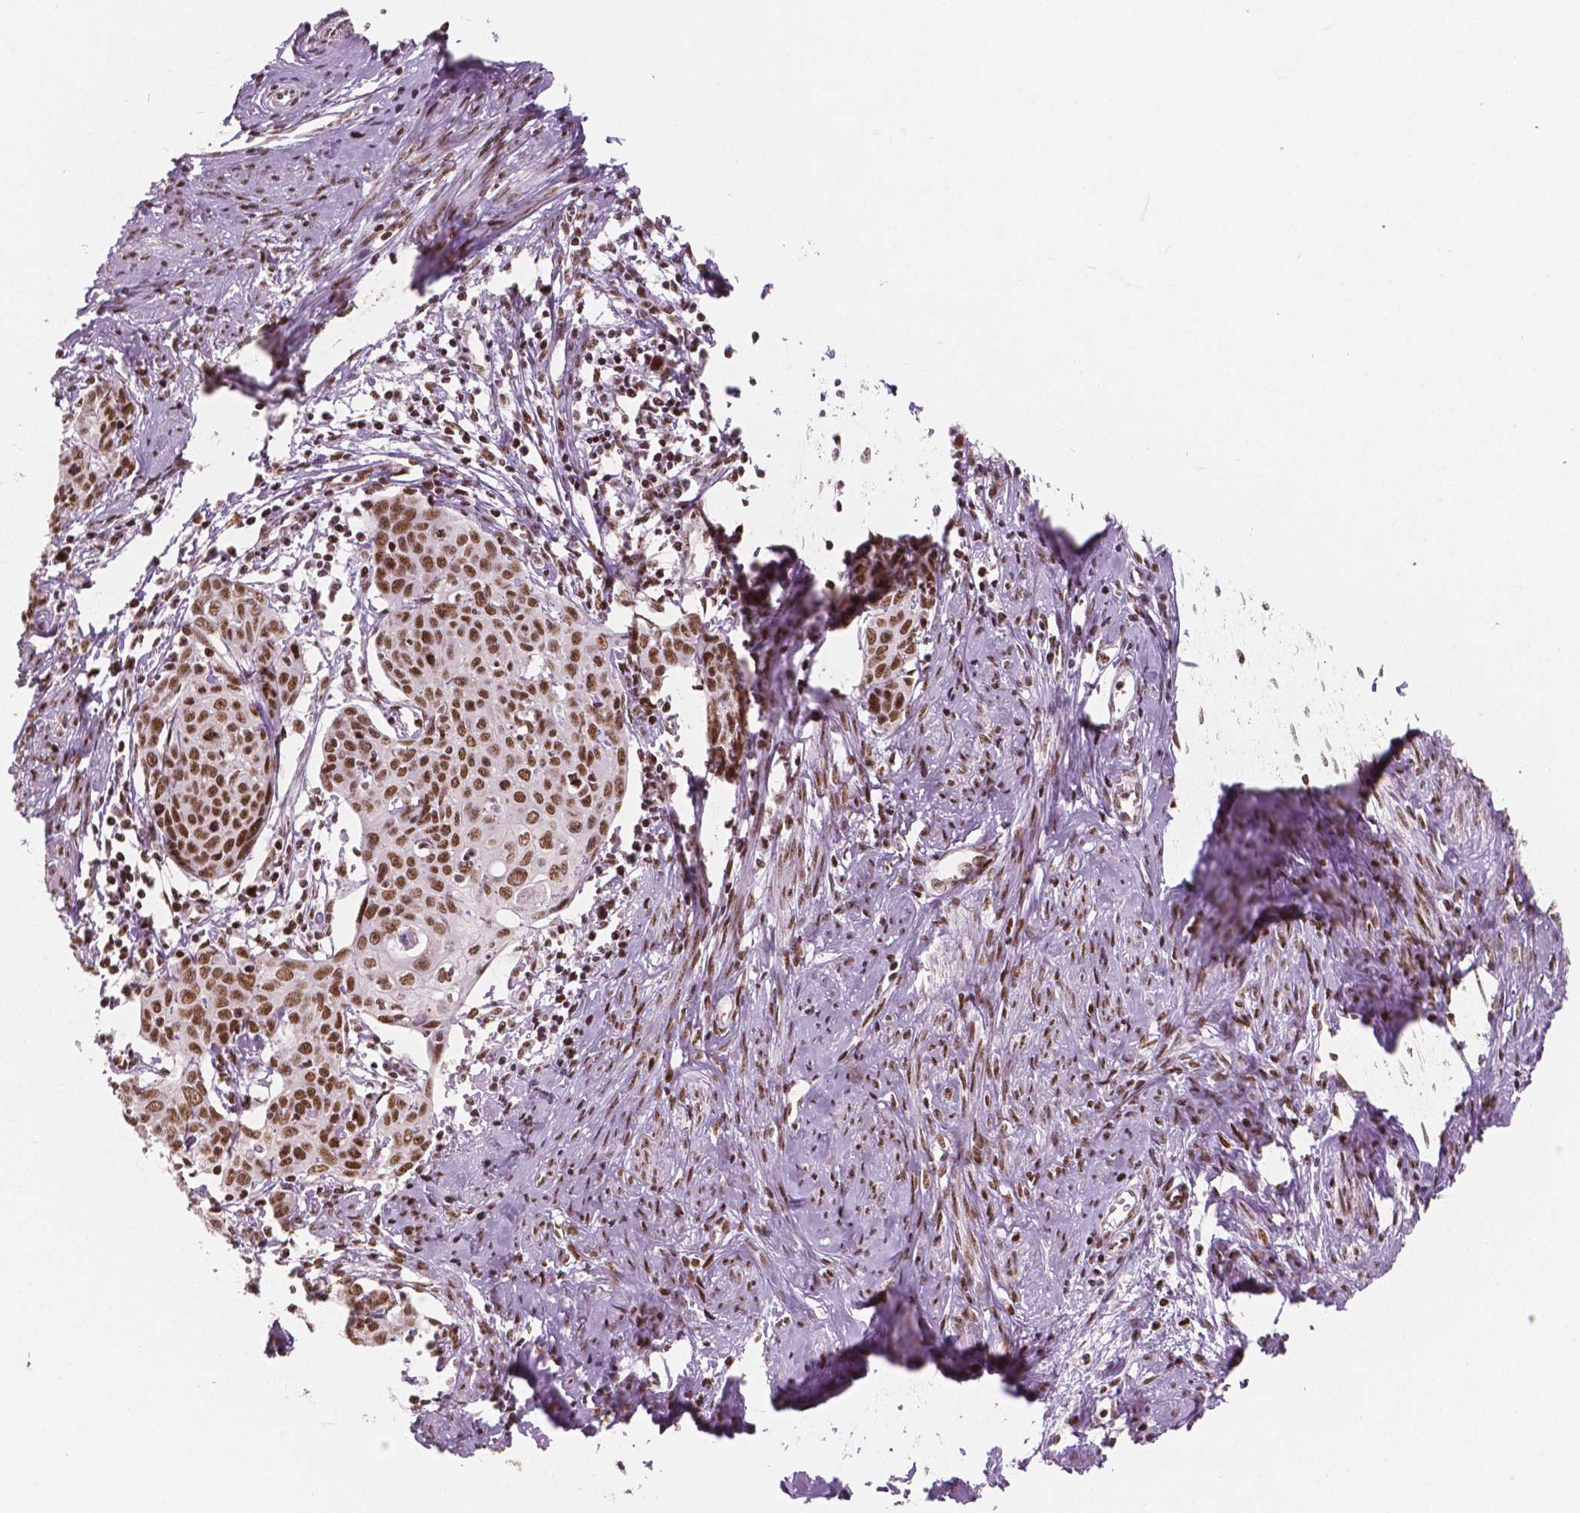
{"staining": {"intensity": "strong", "quantity": ">75%", "location": "nuclear"}, "tissue": "cervical cancer", "cell_type": "Tumor cells", "image_type": "cancer", "snomed": [{"axis": "morphology", "description": "Squamous cell carcinoma, NOS"}, {"axis": "topography", "description": "Cervix"}], "caption": "An IHC photomicrograph of tumor tissue is shown. Protein staining in brown highlights strong nuclear positivity in squamous cell carcinoma (cervical) within tumor cells. (DAB (3,3'-diaminobenzidine) = brown stain, brightfield microscopy at high magnification).", "gene": "BRD4", "patient": {"sex": "female", "age": 62}}